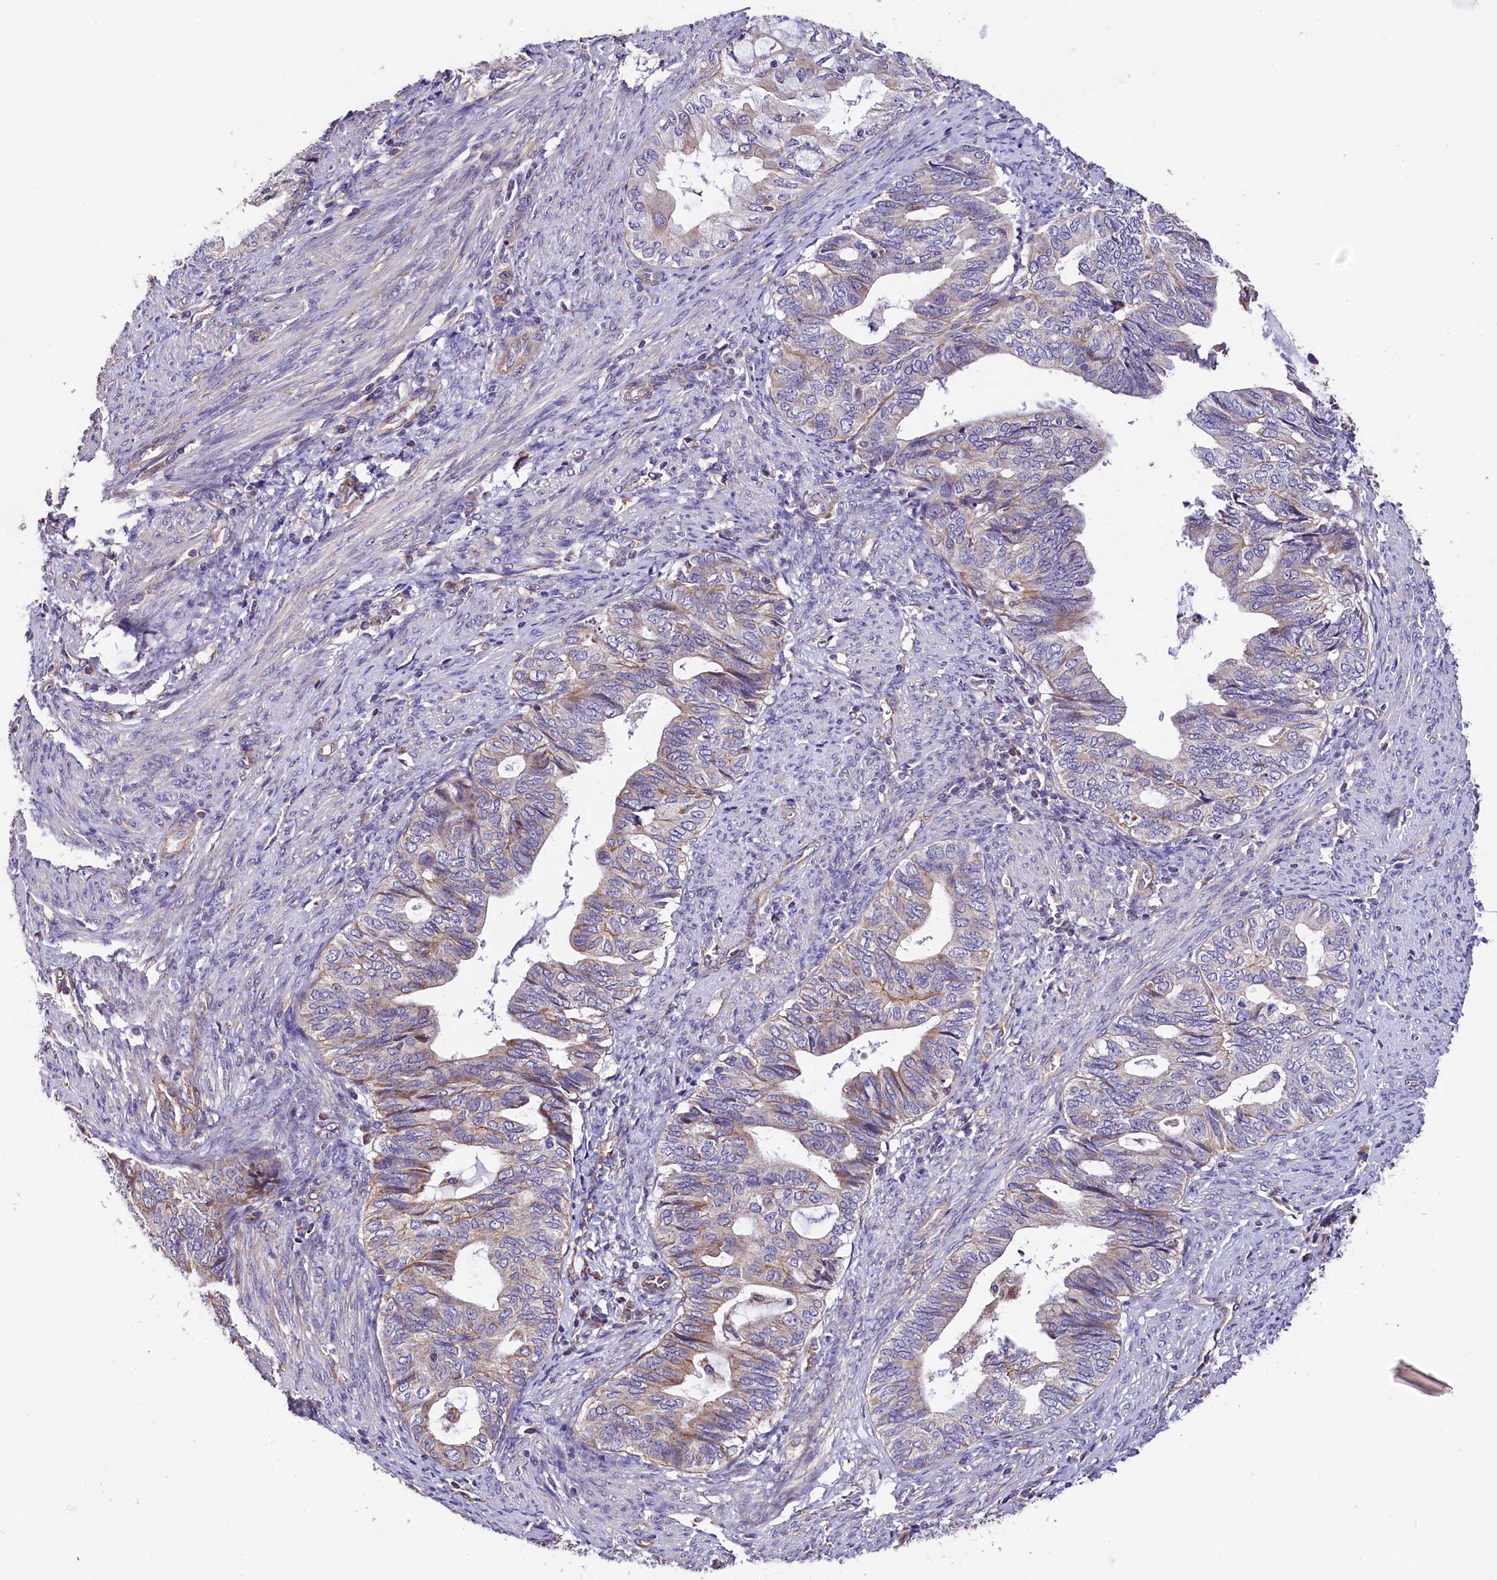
{"staining": {"intensity": "weak", "quantity": "<25%", "location": "cytoplasmic/membranous"}, "tissue": "endometrial cancer", "cell_type": "Tumor cells", "image_type": "cancer", "snomed": [{"axis": "morphology", "description": "Adenocarcinoma, NOS"}, {"axis": "topography", "description": "Endometrium"}], "caption": "The immunohistochemistry (IHC) image has no significant expression in tumor cells of endometrial cancer (adenocarcinoma) tissue.", "gene": "ACAA2", "patient": {"sex": "female", "age": 86}}